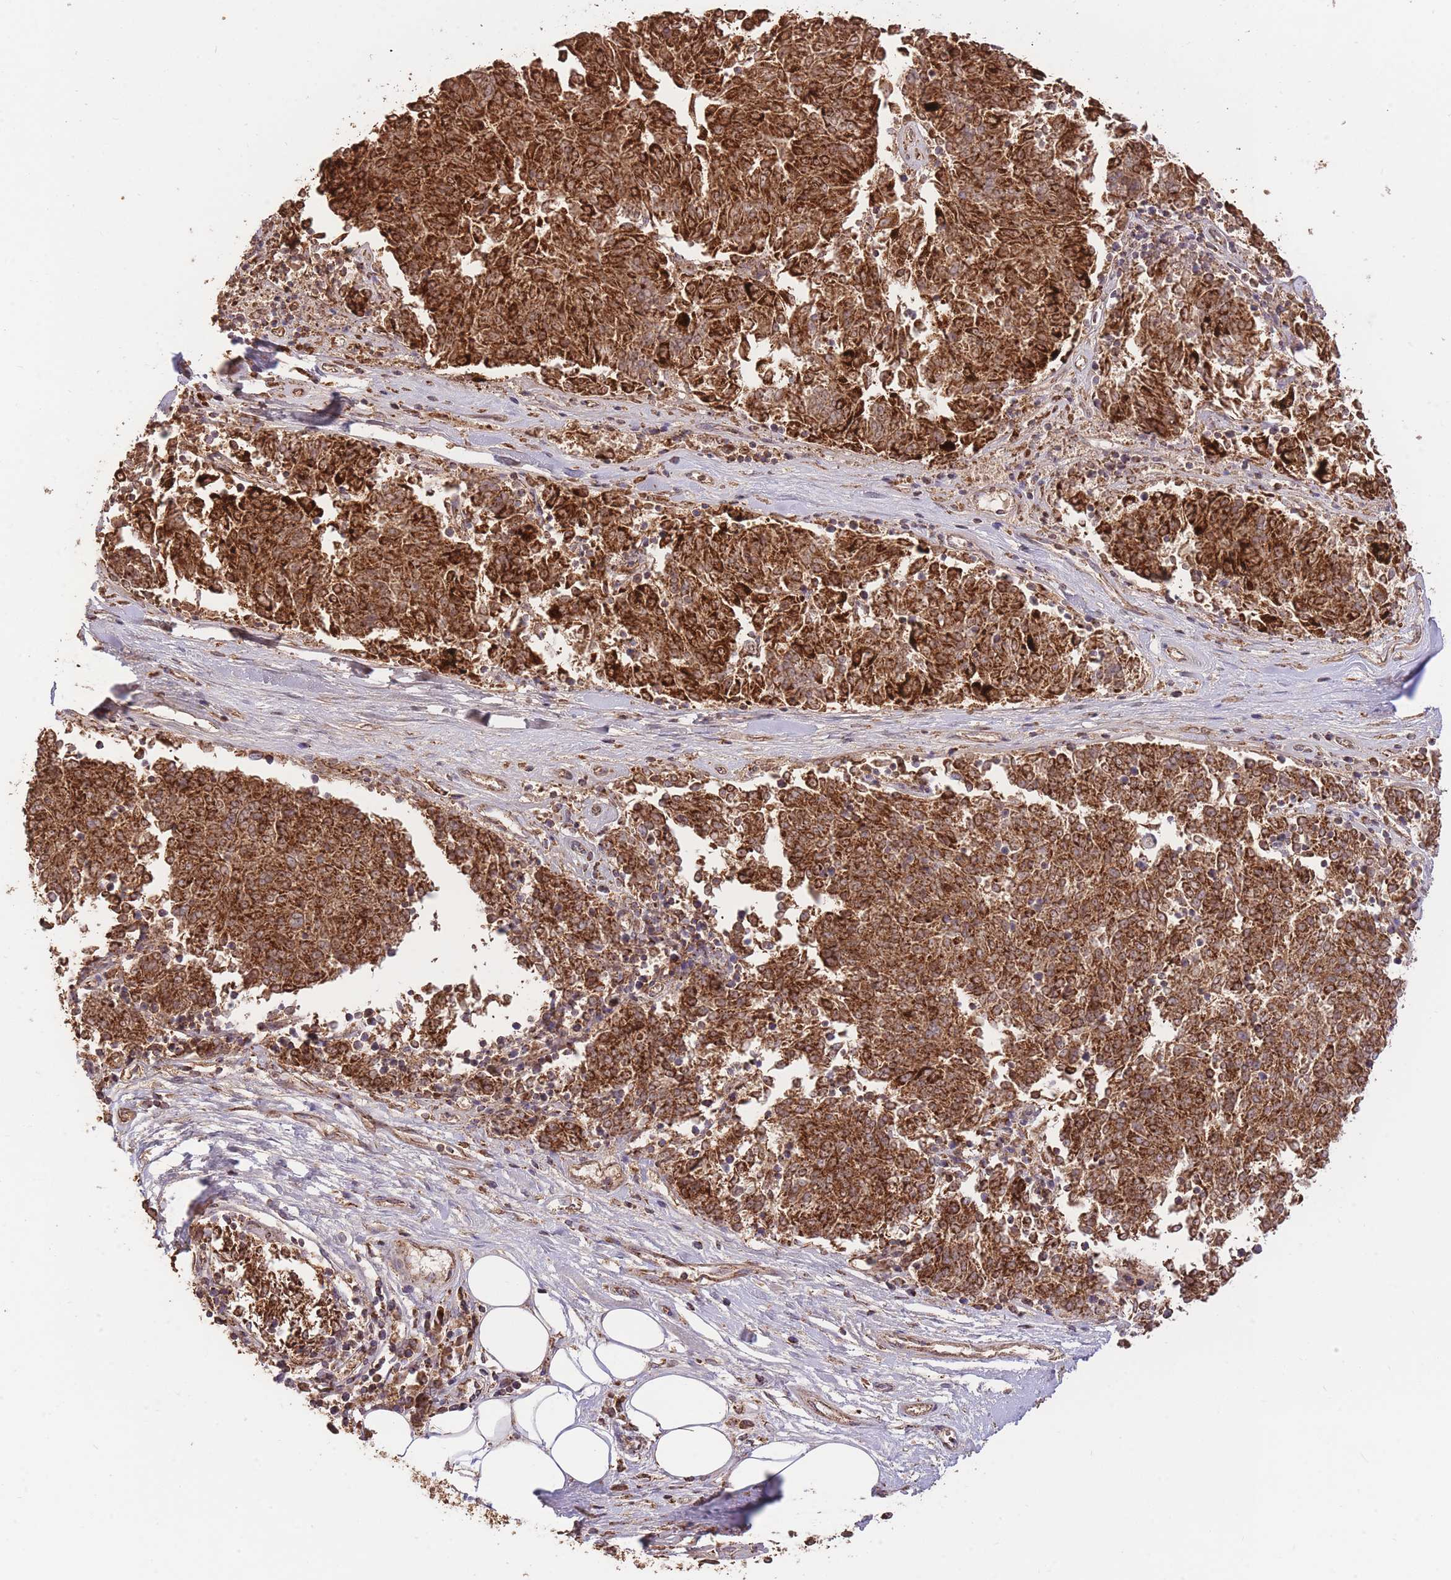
{"staining": {"intensity": "strong", "quantity": ">75%", "location": "cytoplasmic/membranous"}, "tissue": "melanoma", "cell_type": "Tumor cells", "image_type": "cancer", "snomed": [{"axis": "morphology", "description": "Malignant melanoma, NOS"}, {"axis": "topography", "description": "Skin"}], "caption": "IHC photomicrograph of neoplastic tissue: malignant melanoma stained using immunohistochemistry shows high levels of strong protein expression localized specifically in the cytoplasmic/membranous of tumor cells, appearing as a cytoplasmic/membranous brown color.", "gene": "PREP", "patient": {"sex": "female", "age": 72}}